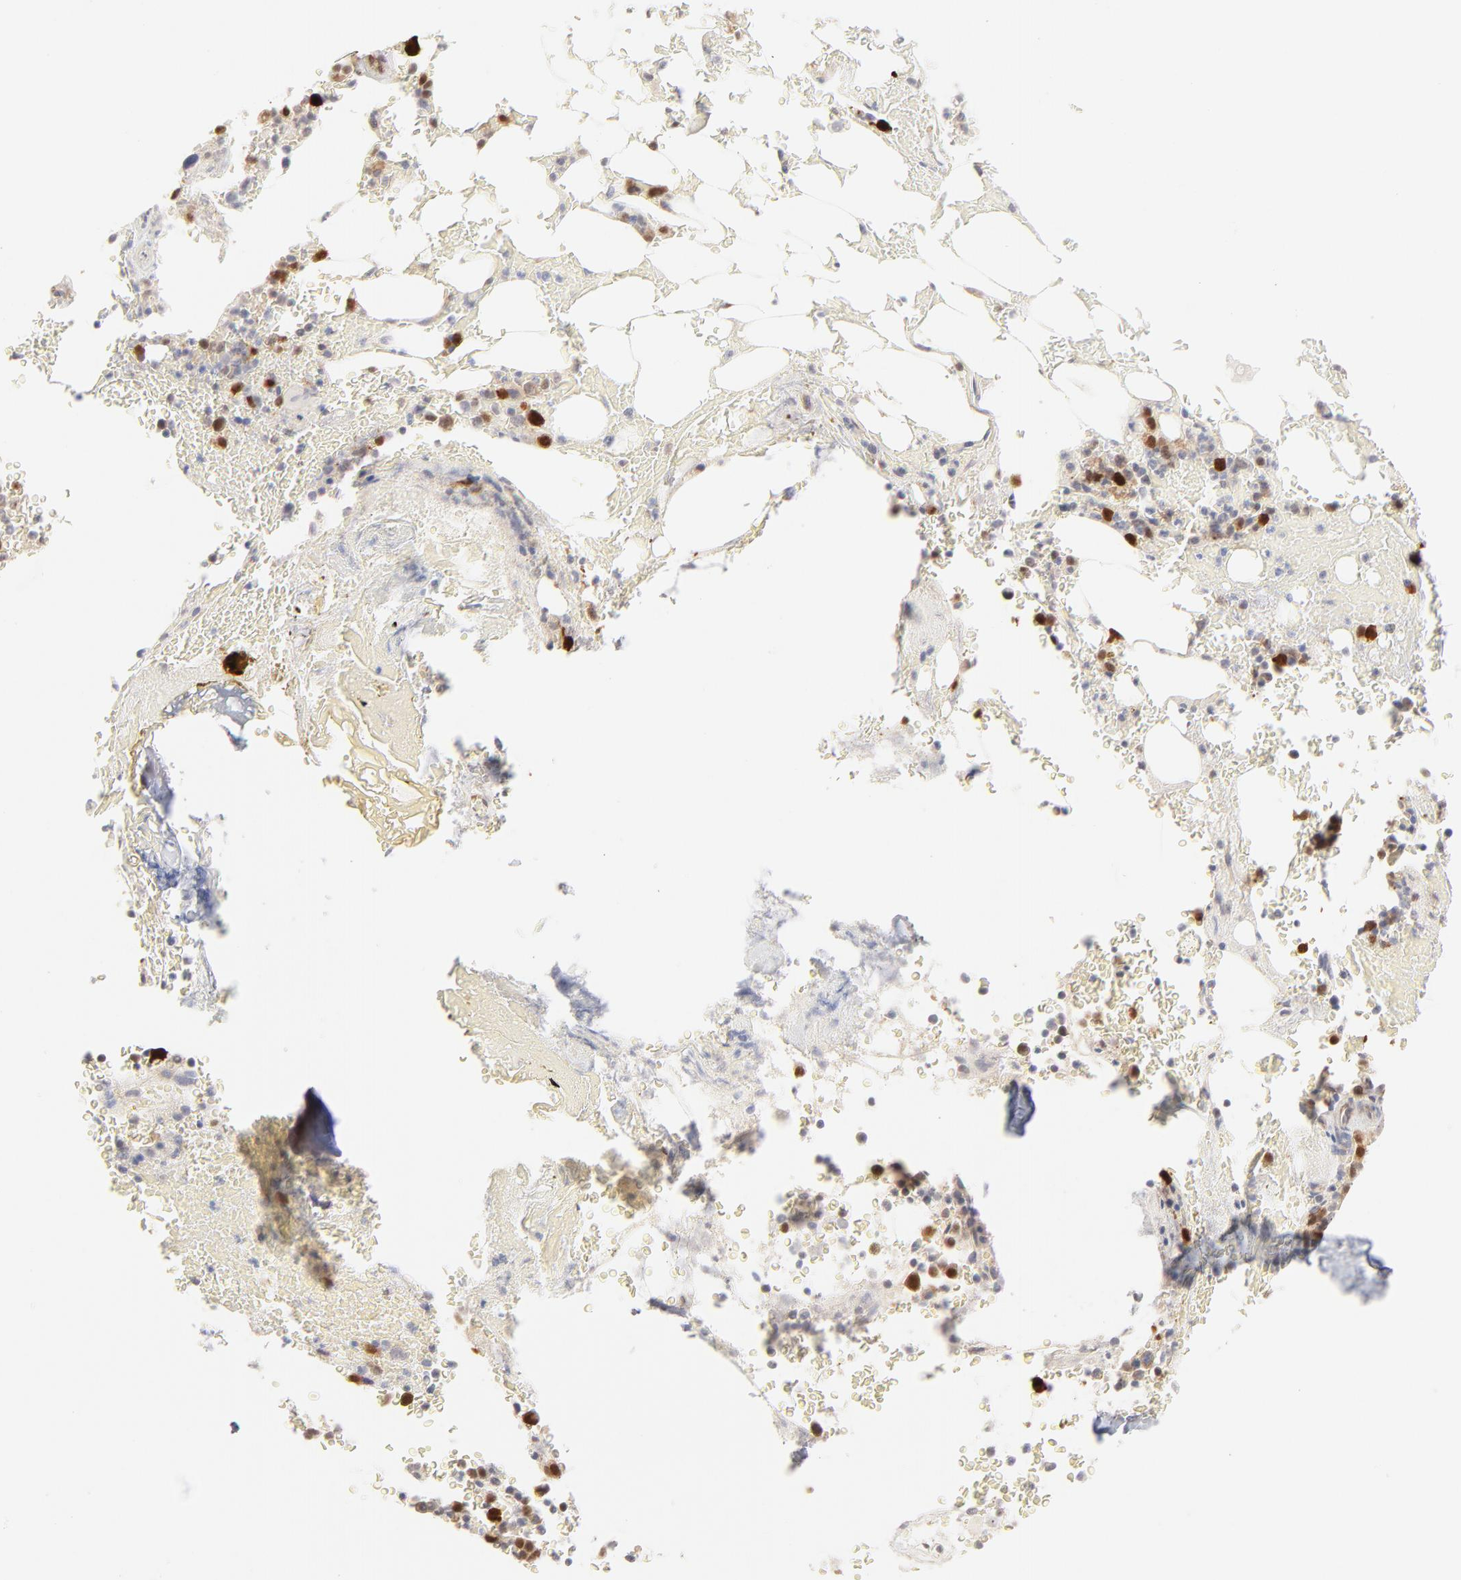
{"staining": {"intensity": "strong", "quantity": "25%-75%", "location": "nuclear"}, "tissue": "bone marrow", "cell_type": "Hematopoietic cells", "image_type": "normal", "snomed": [{"axis": "morphology", "description": "Normal tissue, NOS"}, {"axis": "topography", "description": "Bone marrow"}], "caption": "This is a micrograph of immunohistochemistry (IHC) staining of benign bone marrow, which shows strong staining in the nuclear of hematopoietic cells.", "gene": "CDK6", "patient": {"sex": "female", "age": 71}}